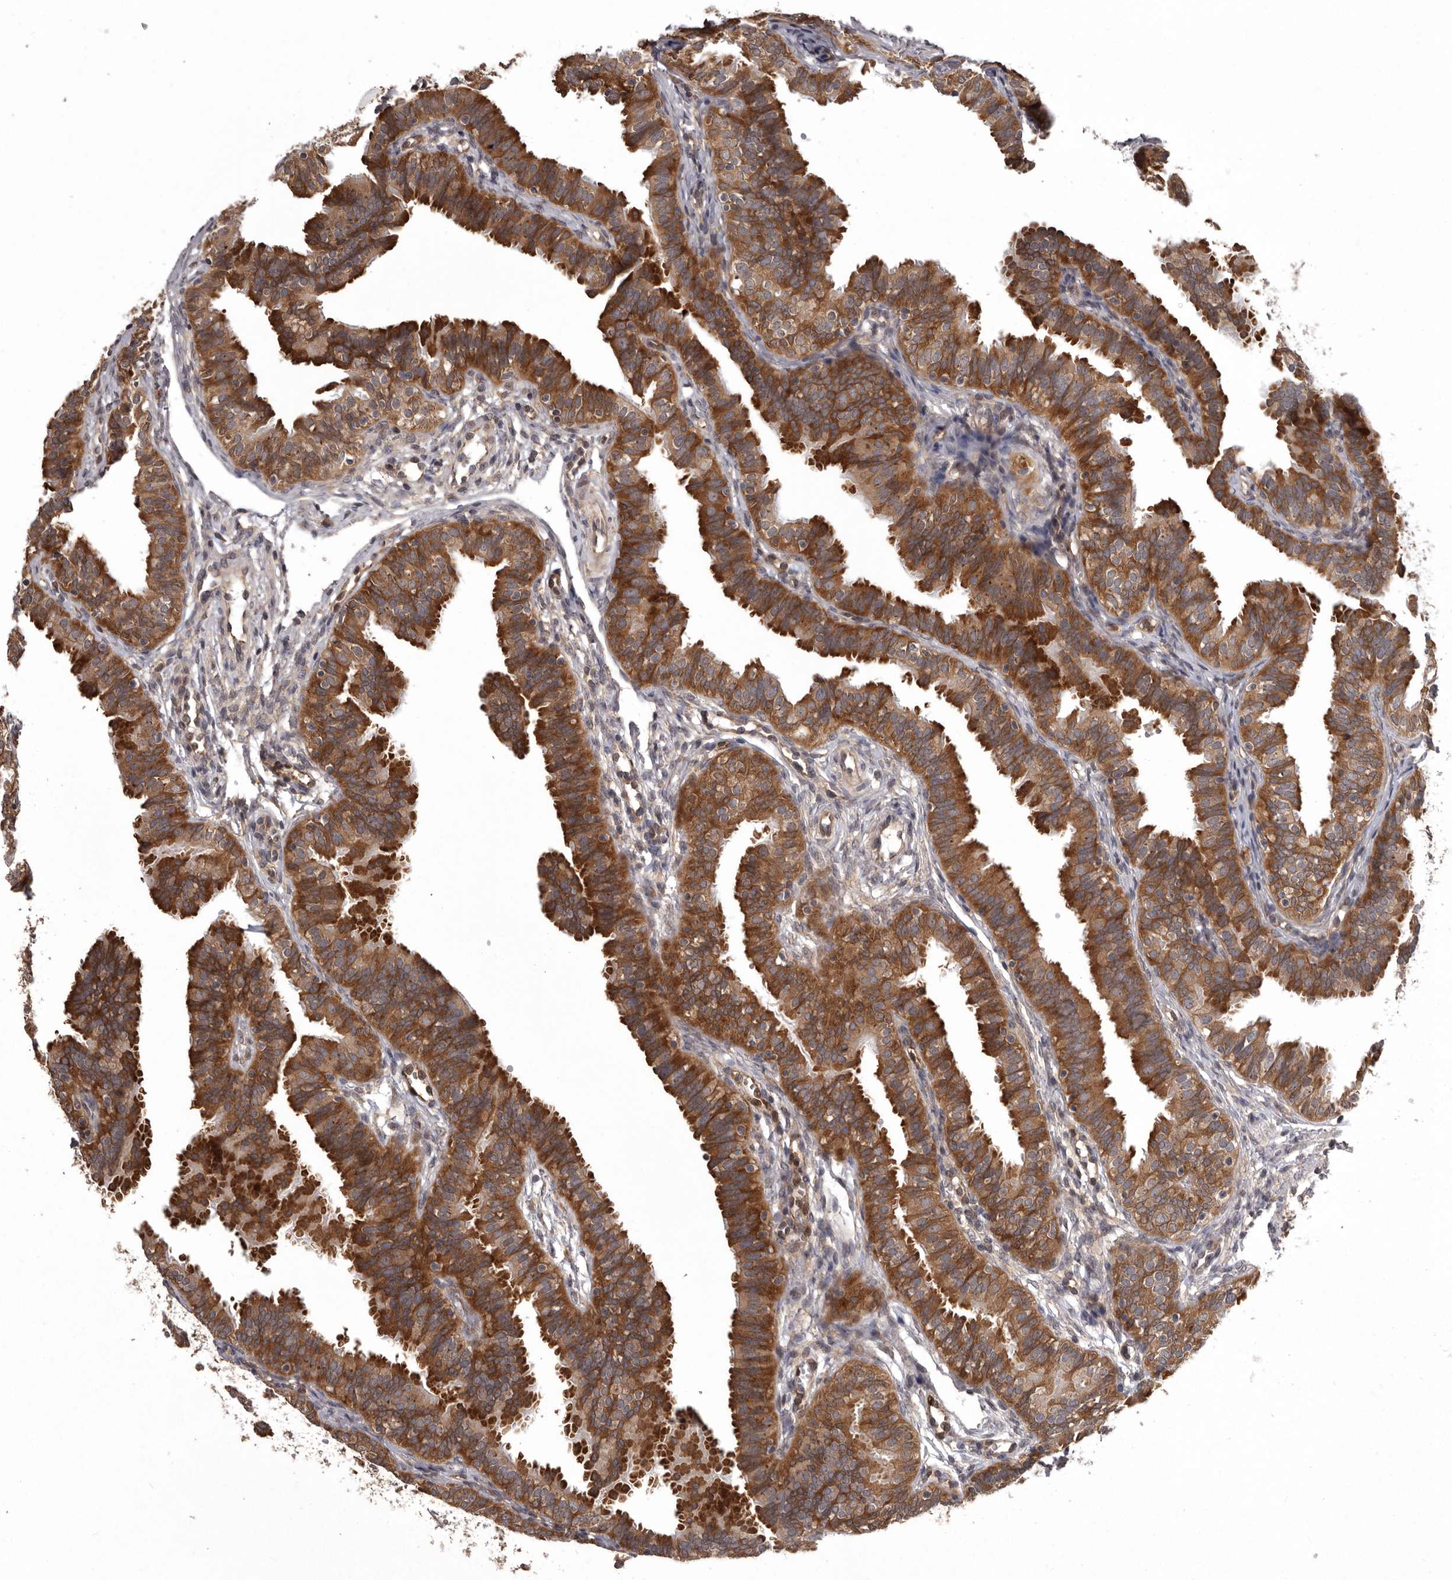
{"staining": {"intensity": "strong", "quantity": ">75%", "location": "cytoplasmic/membranous"}, "tissue": "fallopian tube", "cell_type": "Glandular cells", "image_type": "normal", "snomed": [{"axis": "morphology", "description": "Normal tissue, NOS"}, {"axis": "topography", "description": "Fallopian tube"}], "caption": "Benign fallopian tube exhibits strong cytoplasmic/membranous expression in about >75% of glandular cells, visualized by immunohistochemistry.", "gene": "DARS1", "patient": {"sex": "female", "age": 35}}